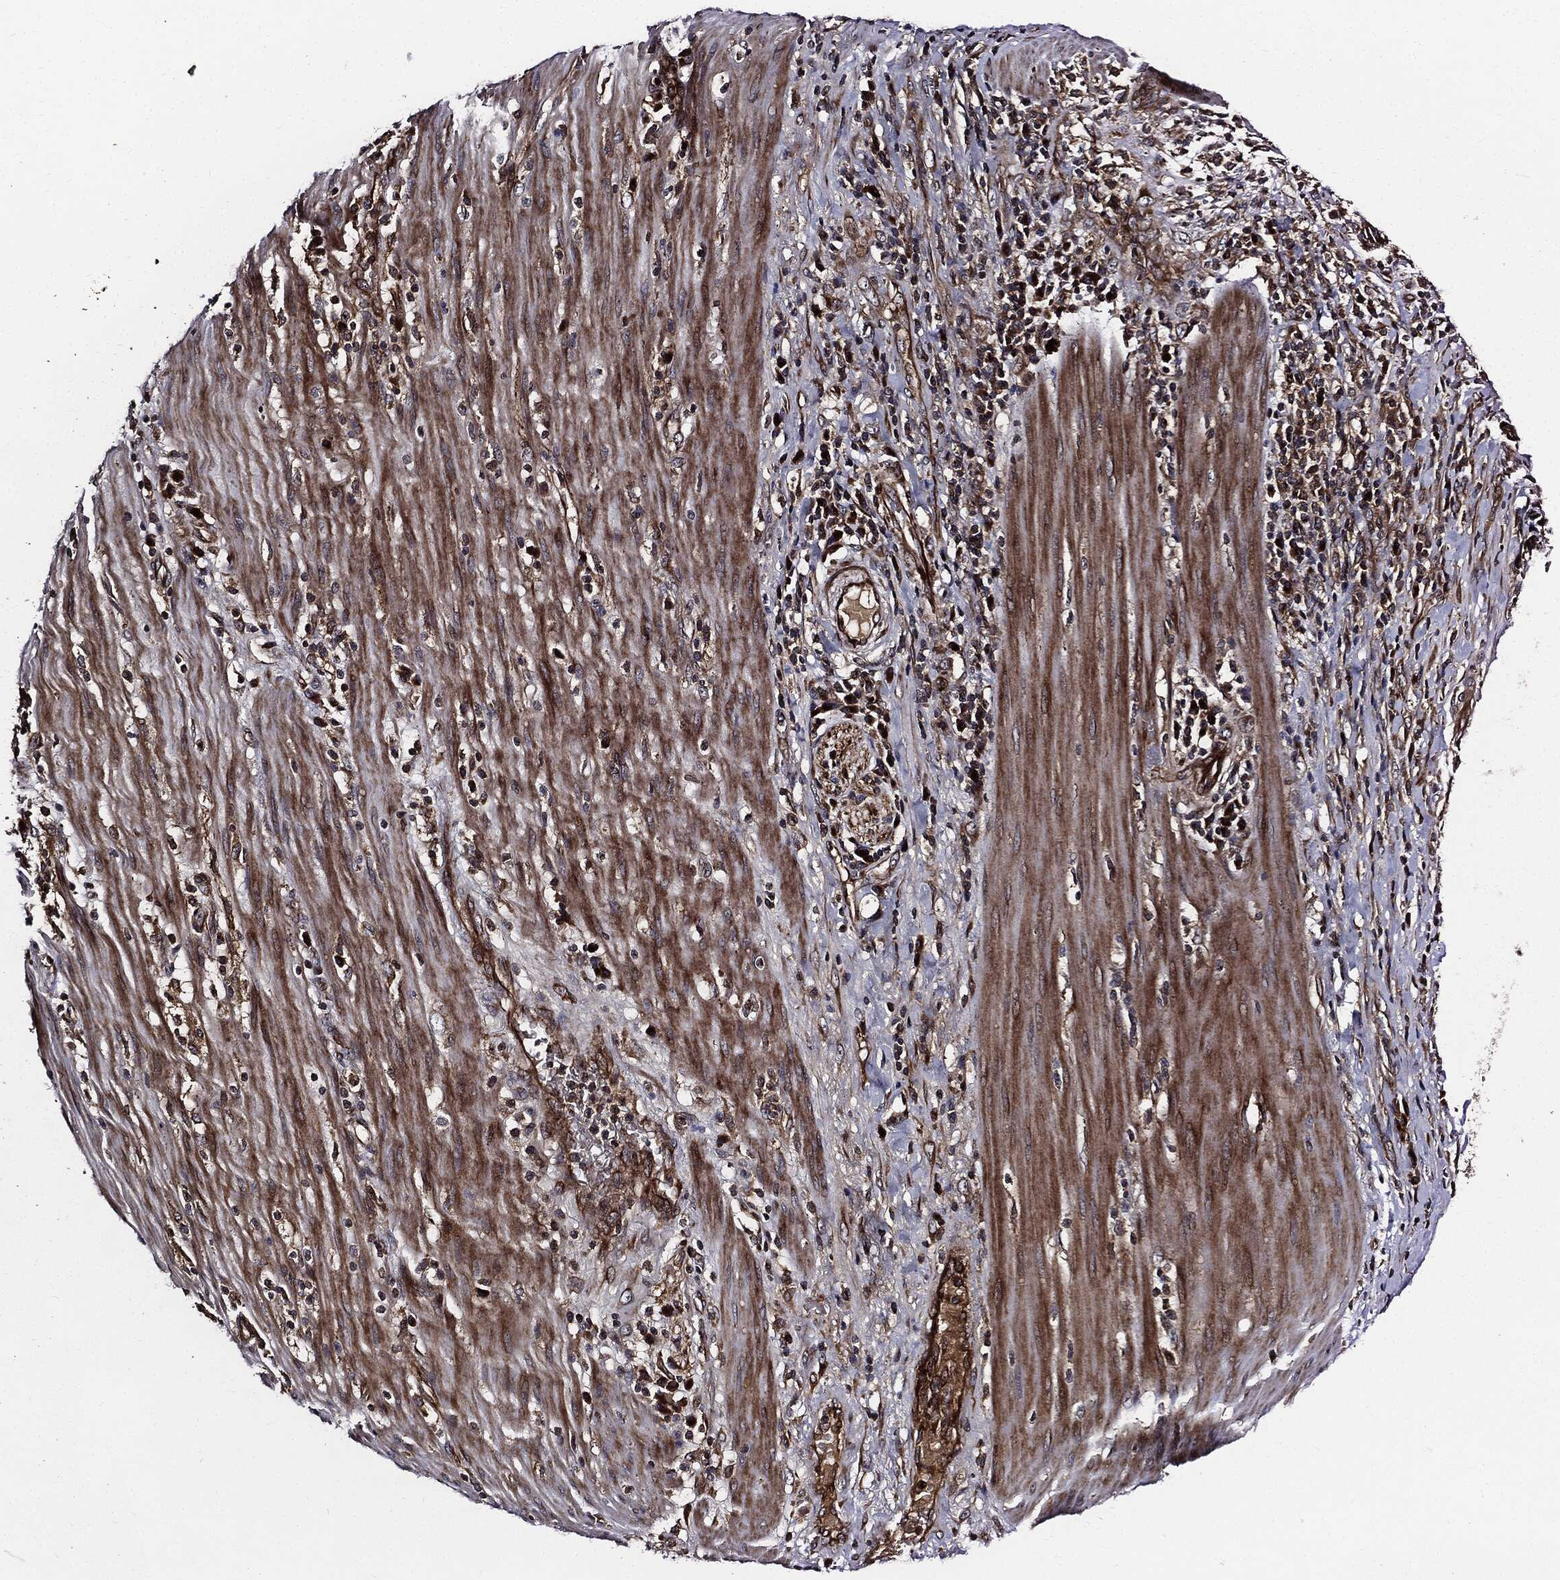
{"staining": {"intensity": "strong", "quantity": ">75%", "location": "cytoplasmic/membranous"}, "tissue": "stomach cancer", "cell_type": "Tumor cells", "image_type": "cancer", "snomed": [{"axis": "morphology", "description": "Adenocarcinoma, NOS"}, {"axis": "topography", "description": "Stomach"}], "caption": "DAB immunohistochemical staining of human stomach adenocarcinoma shows strong cytoplasmic/membranous protein expression in about >75% of tumor cells.", "gene": "HTT", "patient": {"sex": "male", "age": 54}}